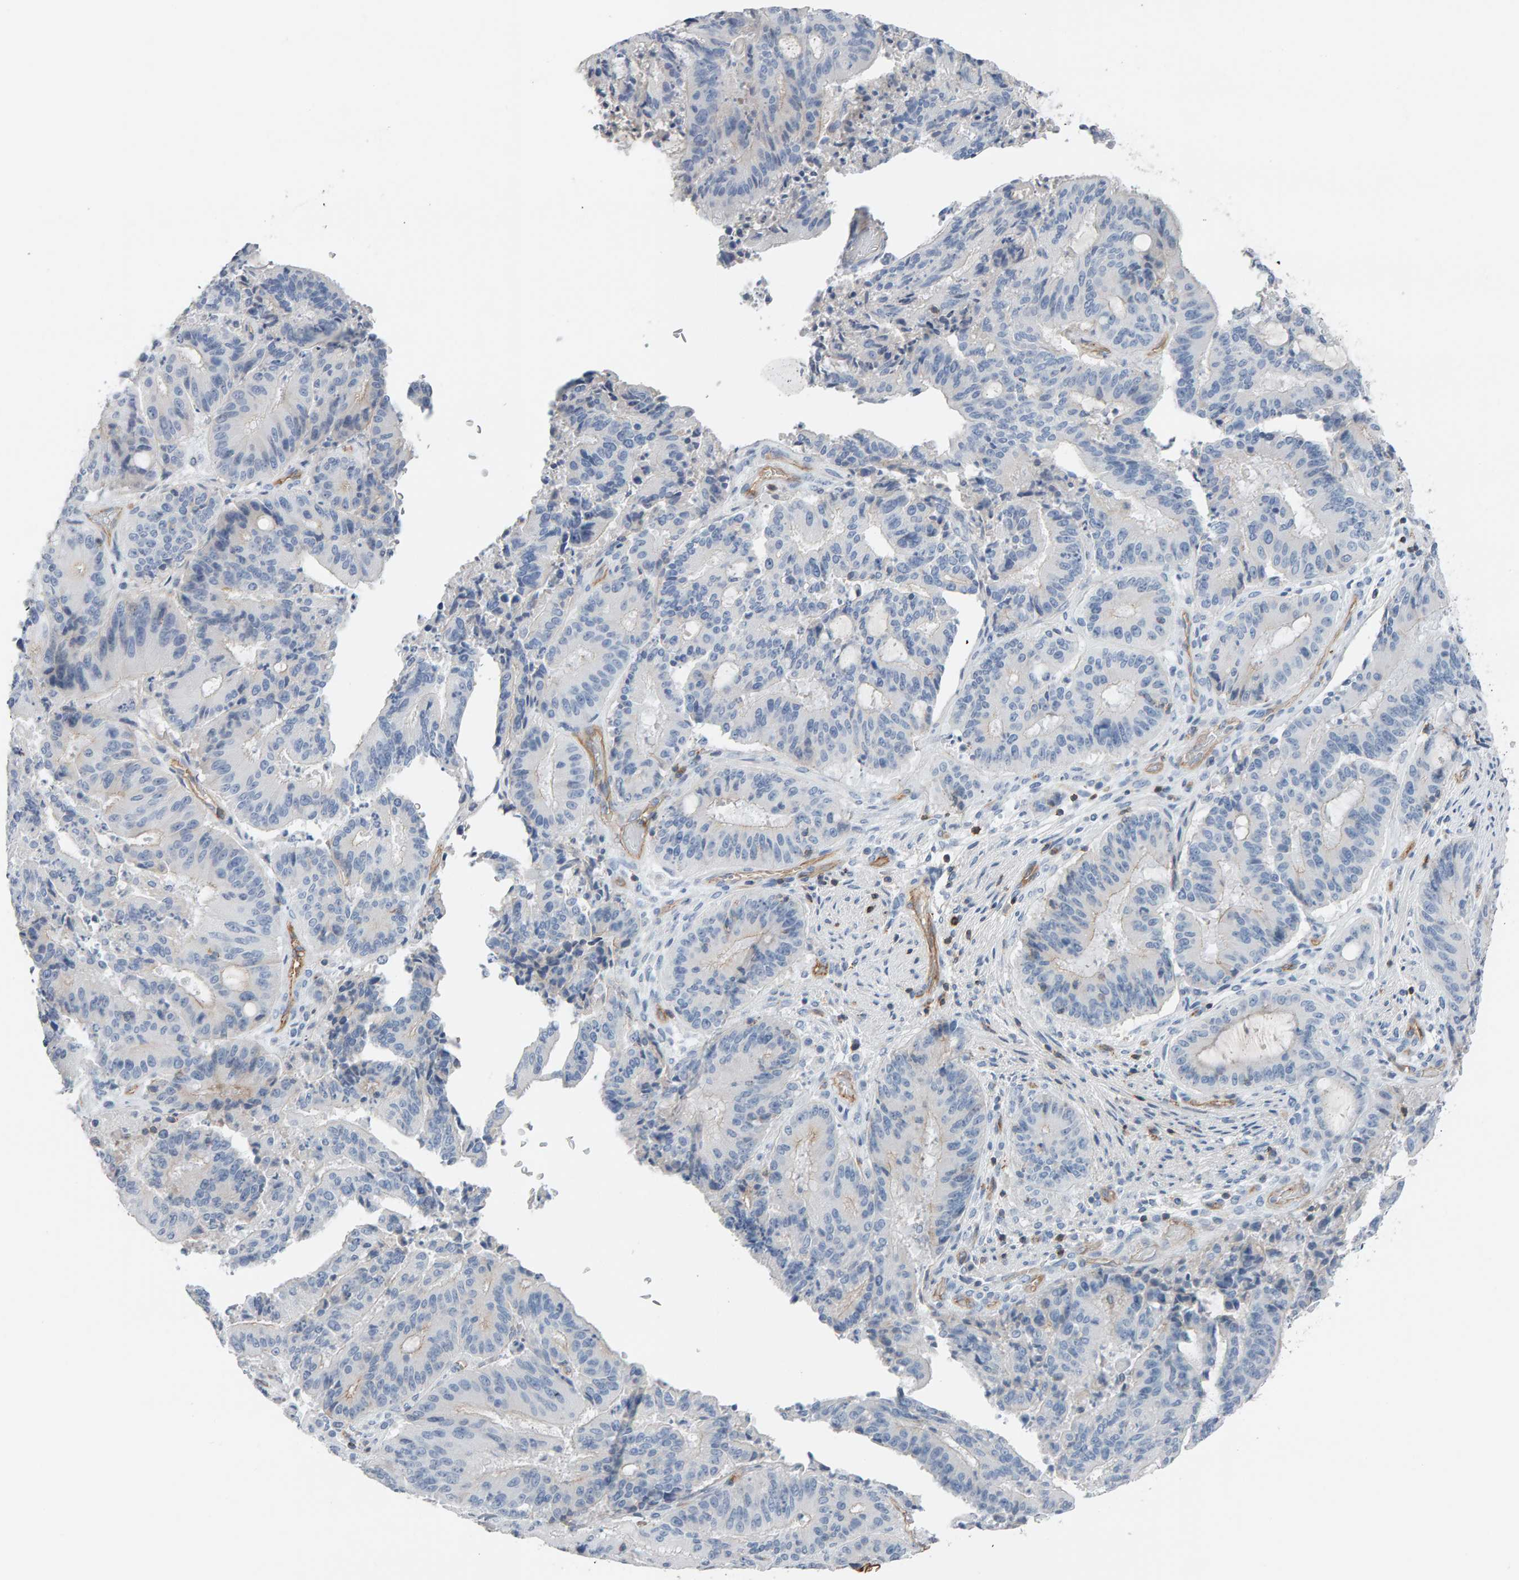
{"staining": {"intensity": "negative", "quantity": "none", "location": "none"}, "tissue": "liver cancer", "cell_type": "Tumor cells", "image_type": "cancer", "snomed": [{"axis": "morphology", "description": "Normal tissue, NOS"}, {"axis": "morphology", "description": "Cholangiocarcinoma"}, {"axis": "topography", "description": "Liver"}, {"axis": "topography", "description": "Peripheral nerve tissue"}], "caption": "Micrograph shows no protein positivity in tumor cells of cholangiocarcinoma (liver) tissue.", "gene": "FYN", "patient": {"sex": "female", "age": 73}}